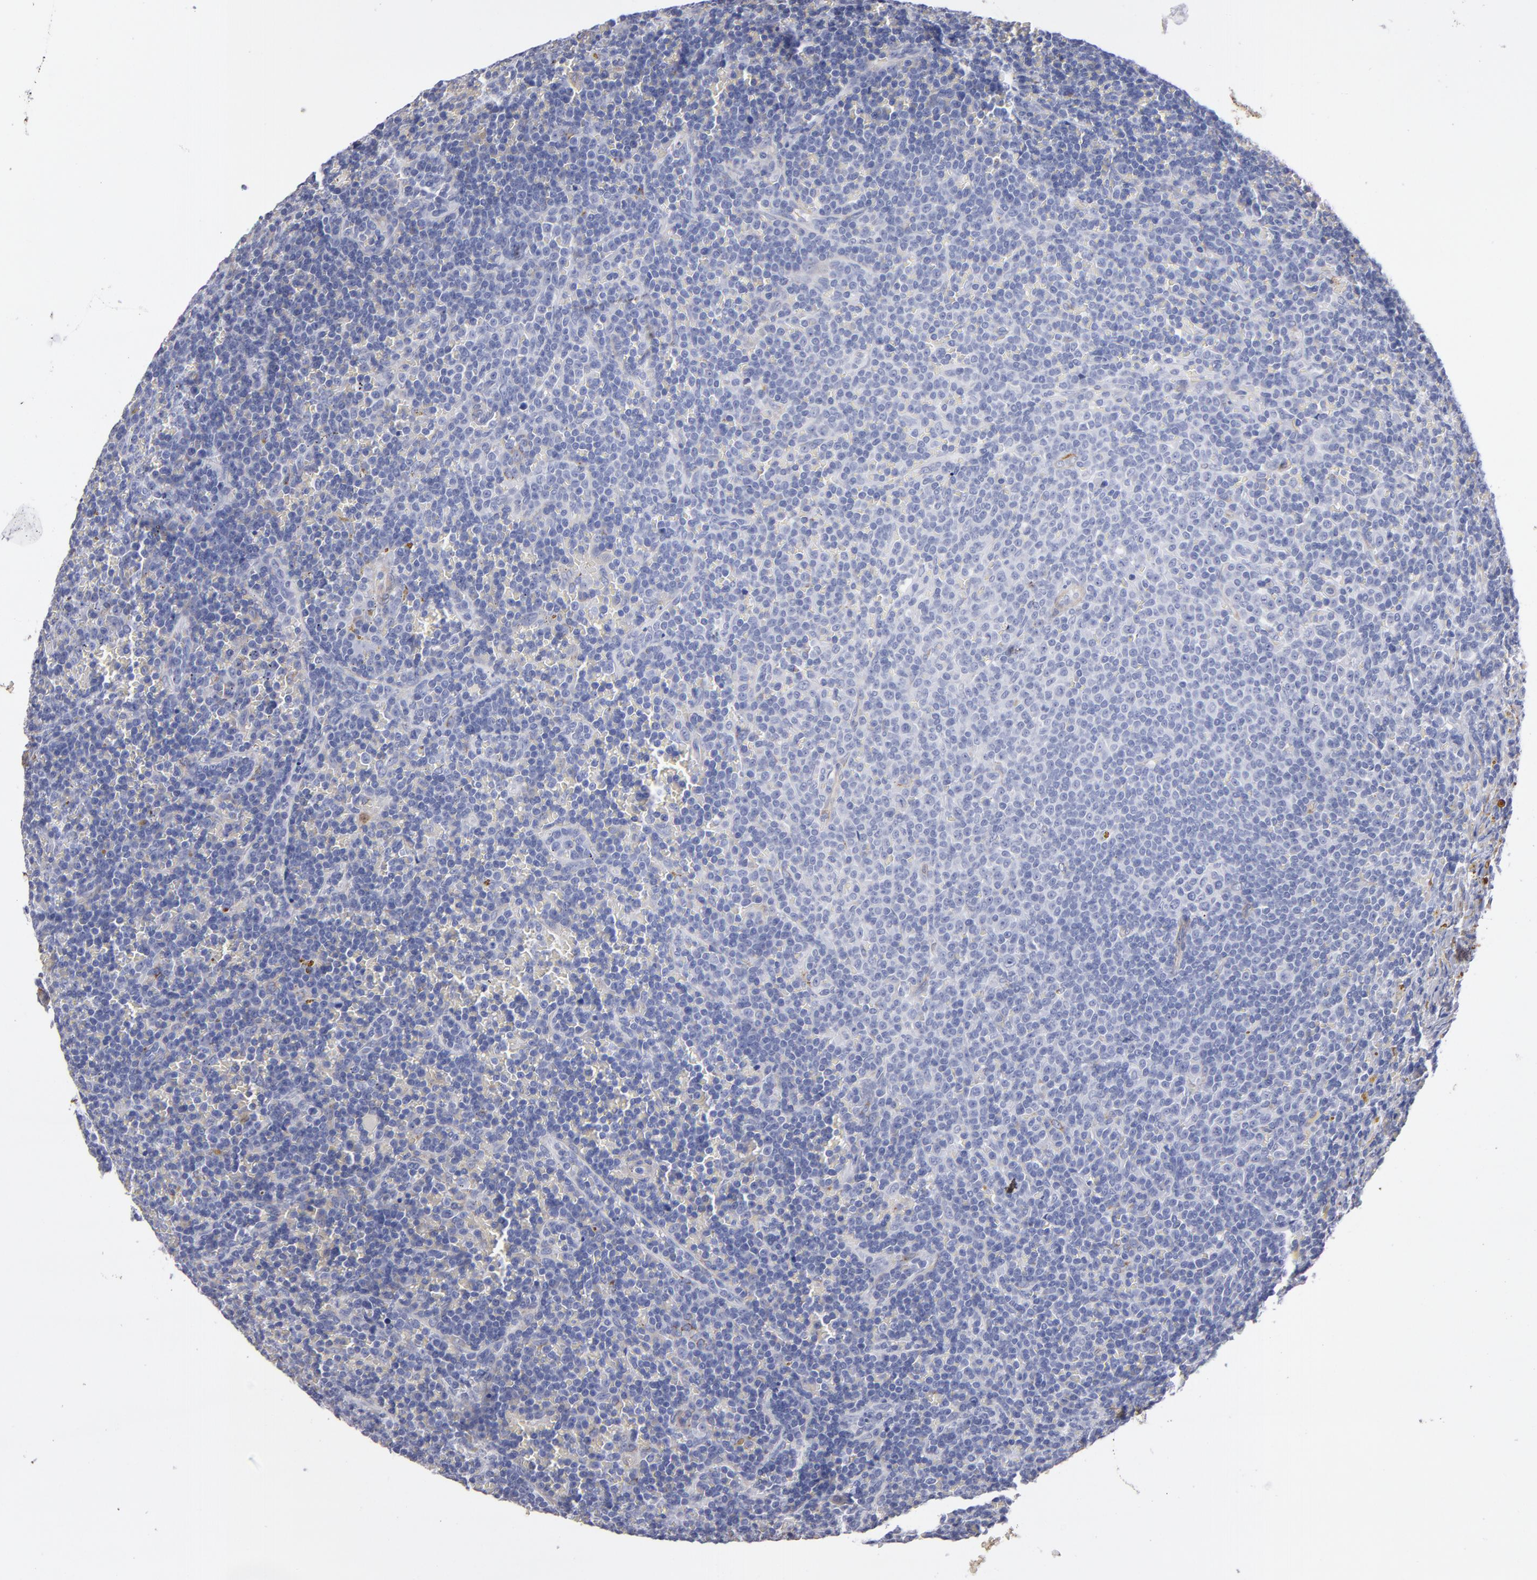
{"staining": {"intensity": "negative", "quantity": "none", "location": "none"}, "tissue": "lymphoma", "cell_type": "Tumor cells", "image_type": "cancer", "snomed": [{"axis": "morphology", "description": "Malignant lymphoma, non-Hodgkin's type, Low grade"}, {"axis": "topography", "description": "Spleen"}], "caption": "Tumor cells show no significant protein positivity in malignant lymphoma, non-Hodgkin's type (low-grade).", "gene": "LAMC1", "patient": {"sex": "male", "age": 80}}